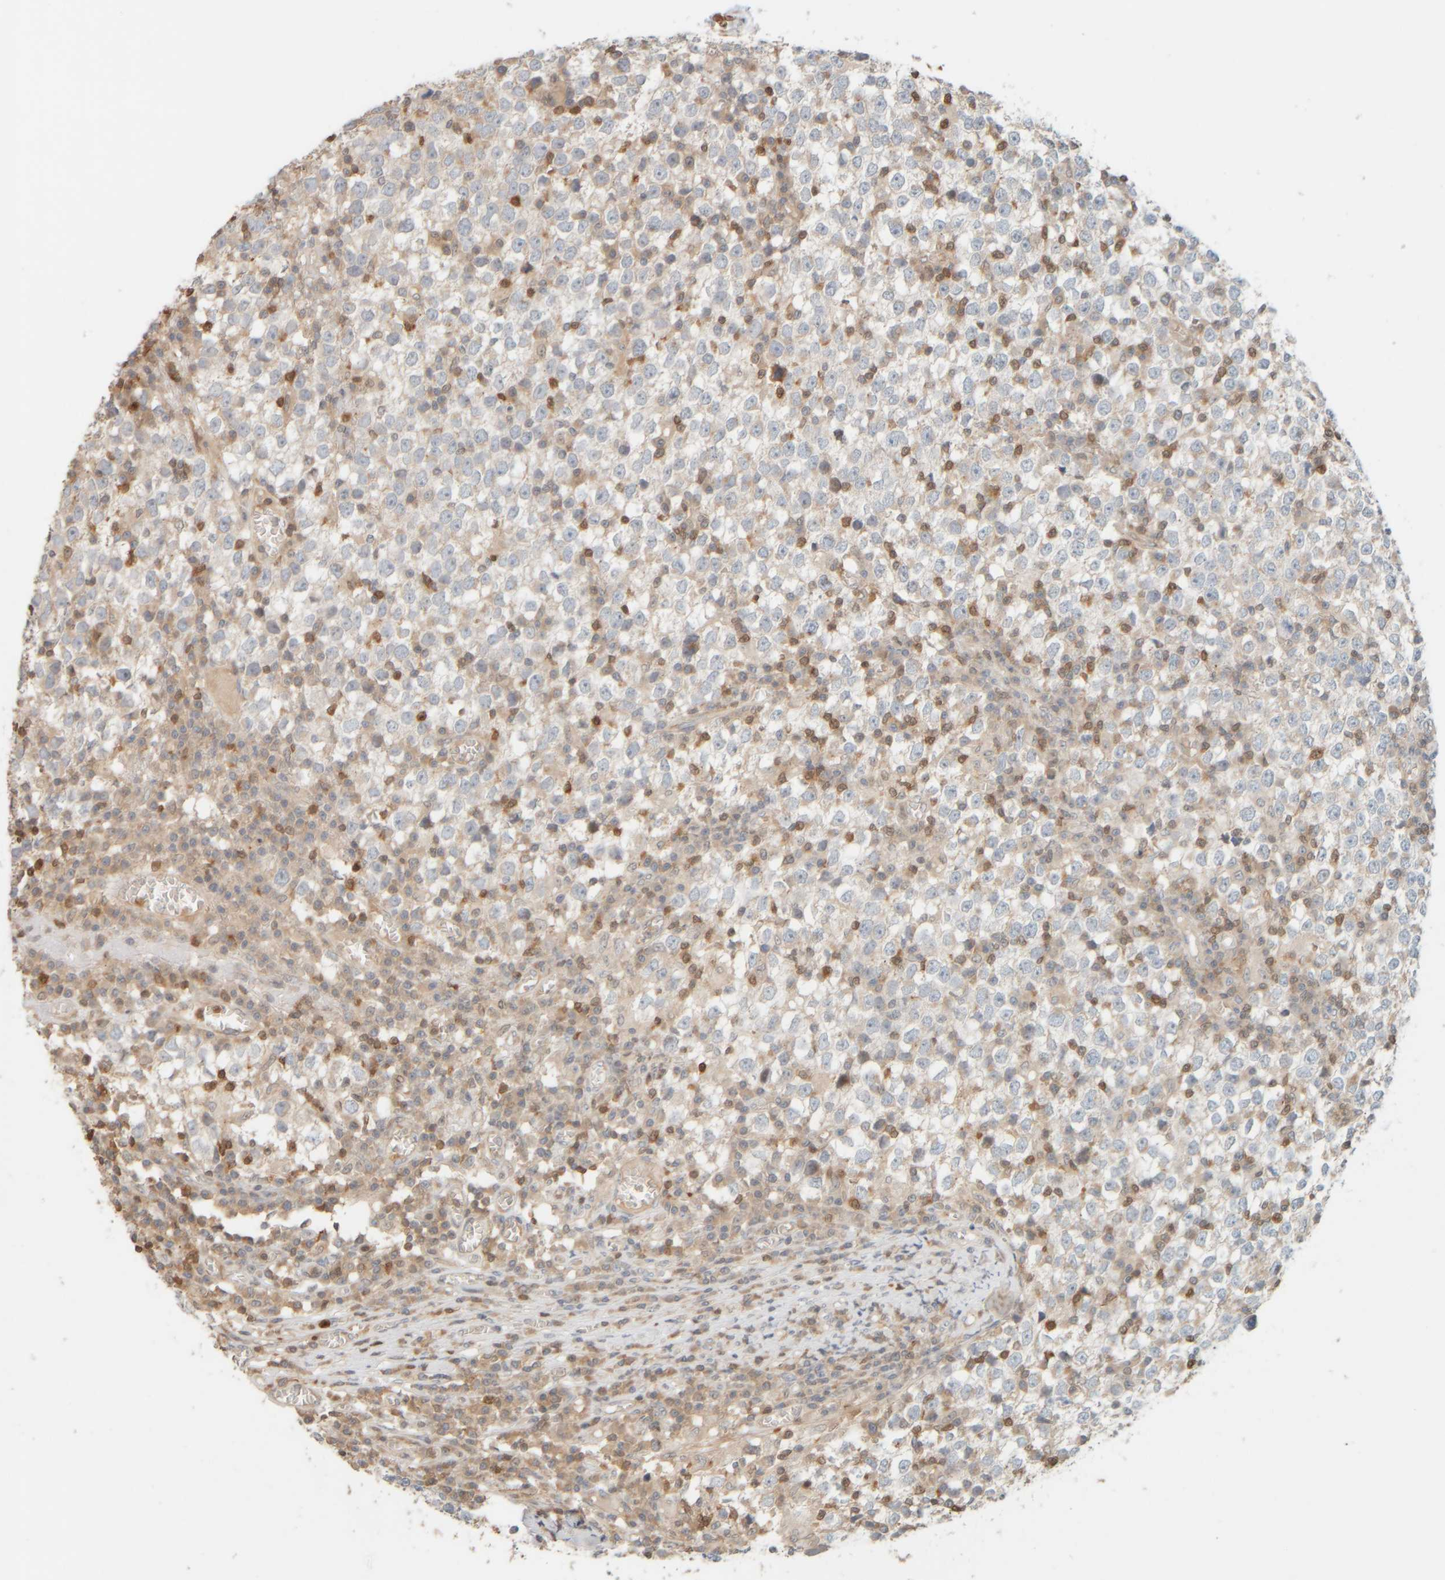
{"staining": {"intensity": "negative", "quantity": "none", "location": "none"}, "tissue": "testis cancer", "cell_type": "Tumor cells", "image_type": "cancer", "snomed": [{"axis": "morphology", "description": "Seminoma, NOS"}, {"axis": "topography", "description": "Testis"}], "caption": "The IHC histopathology image has no significant positivity in tumor cells of testis cancer (seminoma) tissue. (DAB (3,3'-diaminobenzidine) IHC, high magnification).", "gene": "PTGES3L-AARSD1", "patient": {"sex": "male", "age": 65}}